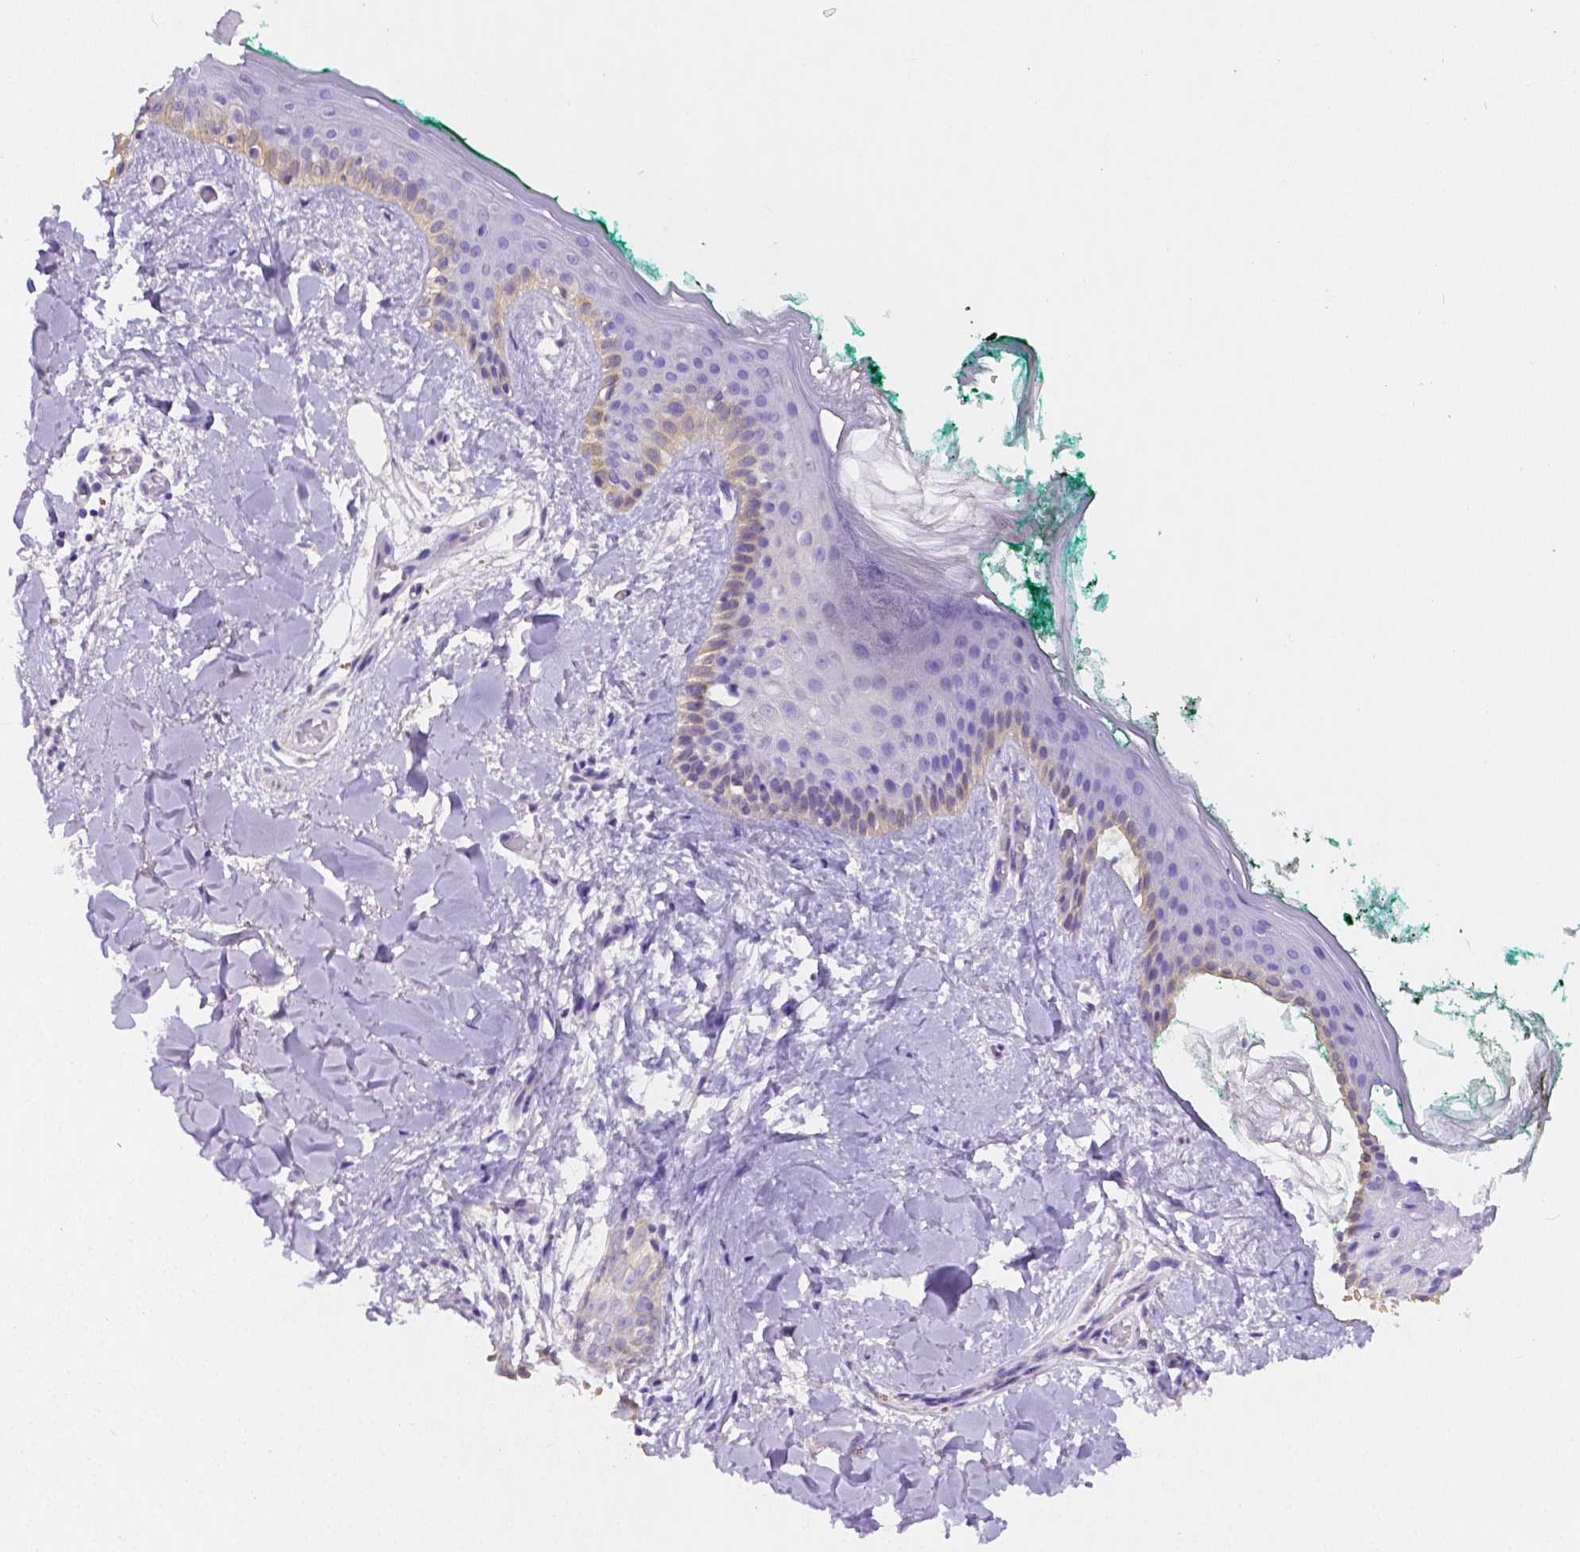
{"staining": {"intensity": "negative", "quantity": "none", "location": "none"}, "tissue": "skin", "cell_type": "Fibroblasts", "image_type": "normal", "snomed": [{"axis": "morphology", "description": "Normal tissue, NOS"}, {"axis": "topography", "description": "Skin"}], "caption": "Immunohistochemistry image of unremarkable skin: human skin stained with DAB (3,3'-diaminobenzidine) reveals no significant protein positivity in fibroblasts. The staining is performed using DAB (3,3'-diaminobenzidine) brown chromogen with nuclei counter-stained in using hematoxylin.", "gene": "NXPH2", "patient": {"sex": "female", "age": 34}}